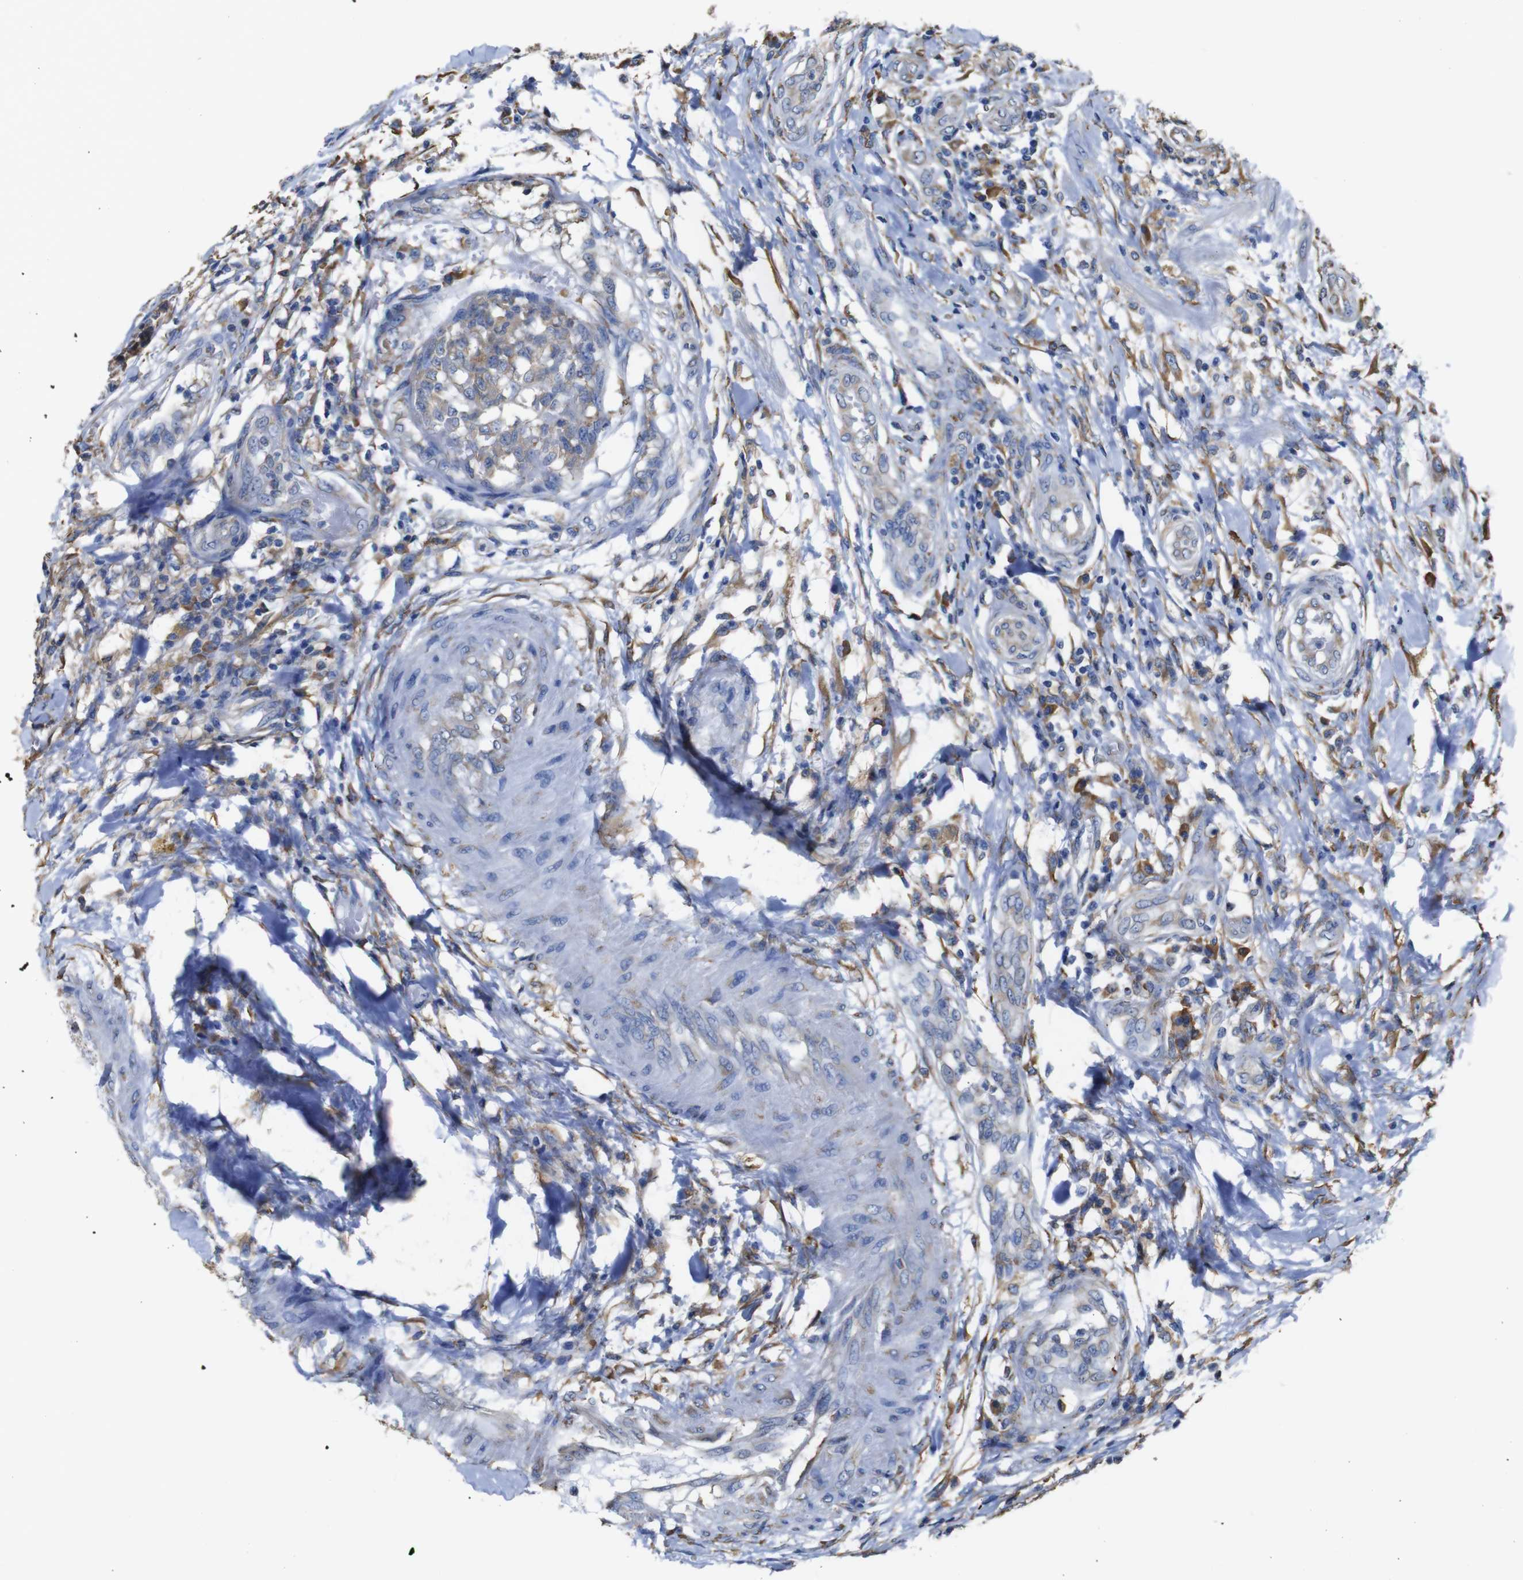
{"staining": {"intensity": "weak", "quantity": ">75%", "location": "cytoplasmic/membranous"}, "tissue": "testis cancer", "cell_type": "Tumor cells", "image_type": "cancer", "snomed": [{"axis": "morphology", "description": "Seminoma, NOS"}, {"axis": "topography", "description": "Testis"}], "caption": "Seminoma (testis) stained for a protein (brown) displays weak cytoplasmic/membranous positive expression in approximately >75% of tumor cells.", "gene": "PPIB", "patient": {"sex": "male", "age": 59}}